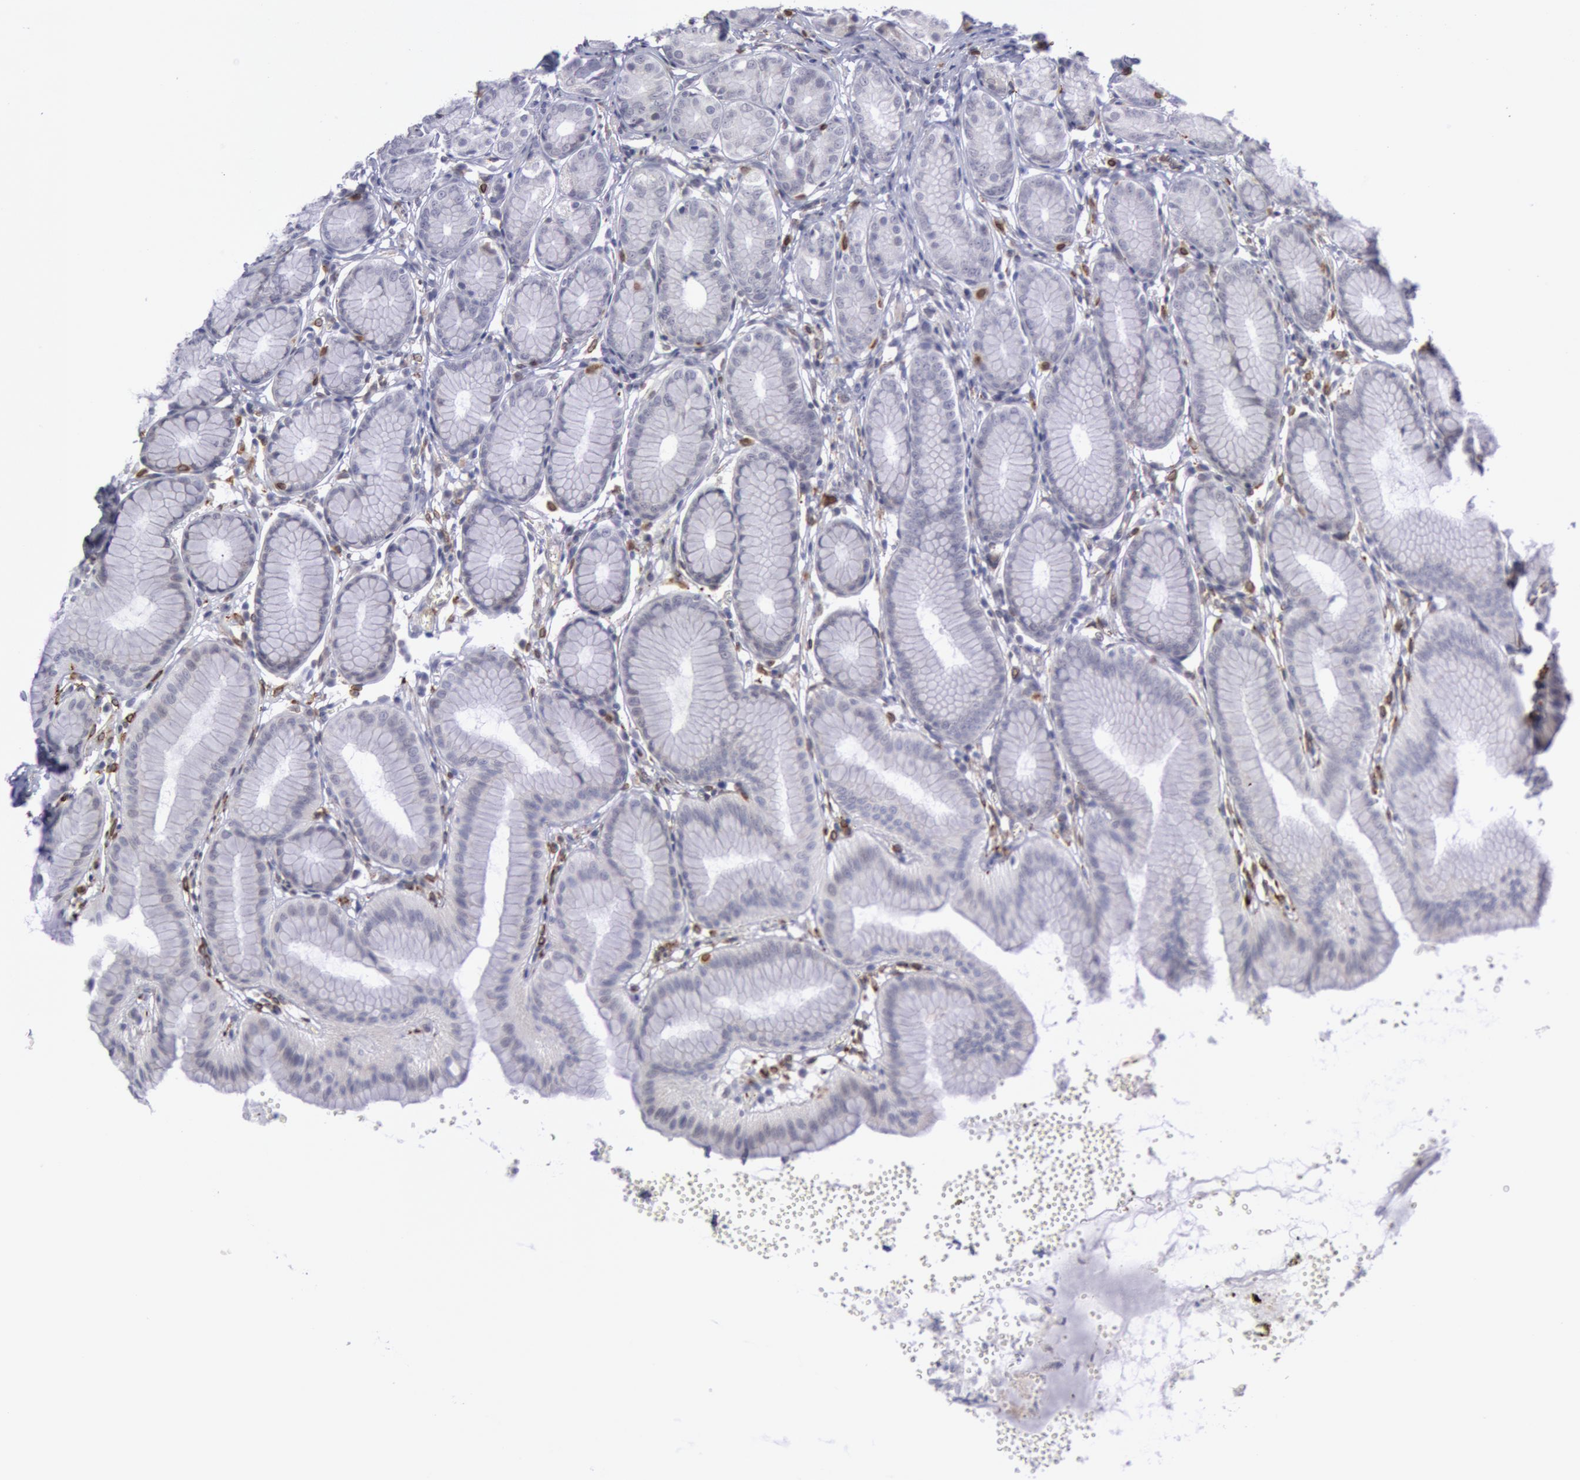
{"staining": {"intensity": "negative", "quantity": "none", "location": "none"}, "tissue": "stomach", "cell_type": "Glandular cells", "image_type": "normal", "snomed": [{"axis": "morphology", "description": "Normal tissue, NOS"}, {"axis": "topography", "description": "Stomach"}], "caption": "The image demonstrates no significant staining in glandular cells of stomach.", "gene": "PTGS2", "patient": {"sex": "male", "age": 42}}